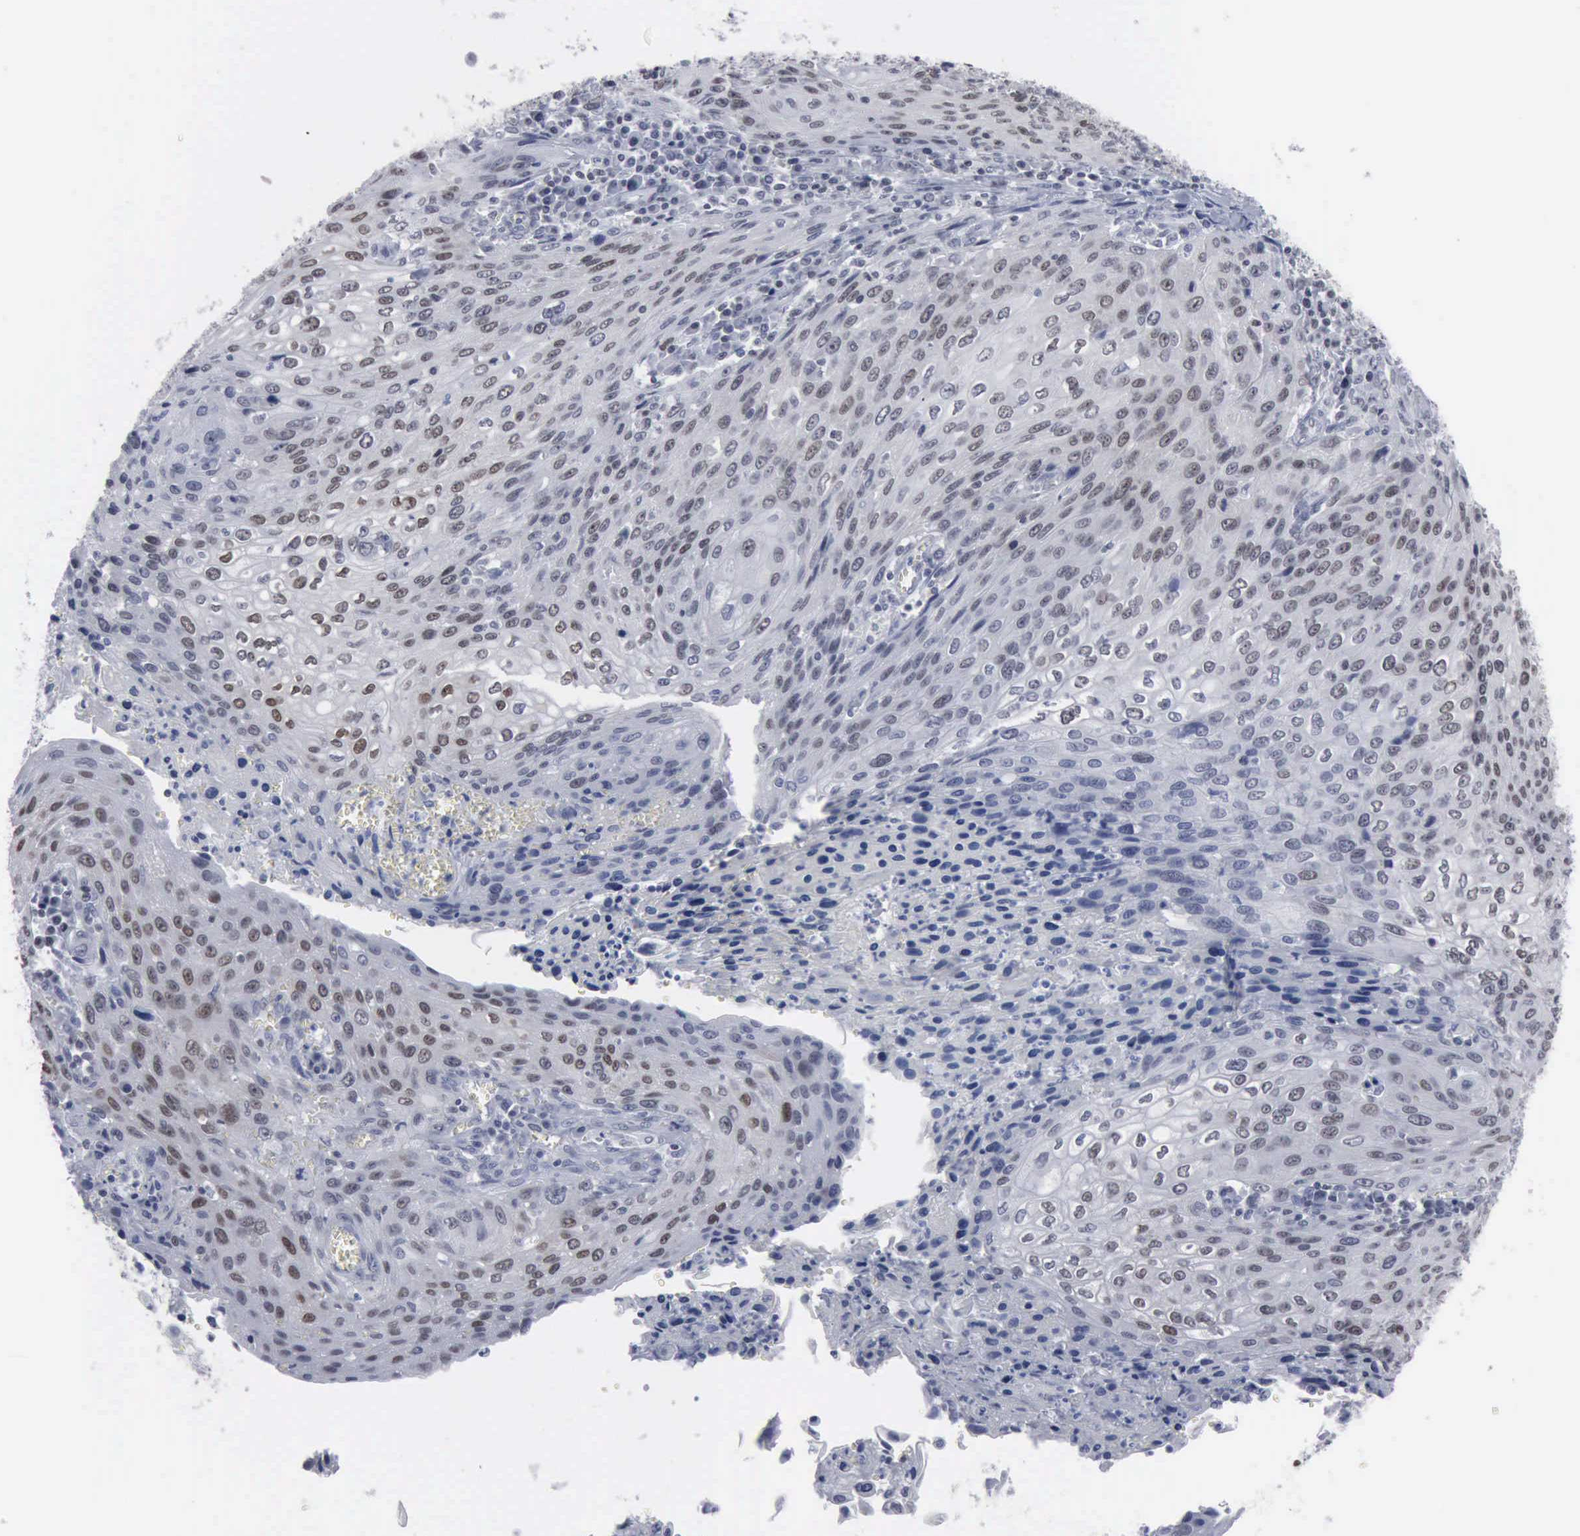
{"staining": {"intensity": "weak", "quantity": "25%-75%", "location": "nuclear"}, "tissue": "cervical cancer", "cell_type": "Tumor cells", "image_type": "cancer", "snomed": [{"axis": "morphology", "description": "Squamous cell carcinoma, NOS"}, {"axis": "topography", "description": "Cervix"}], "caption": "High-magnification brightfield microscopy of cervical cancer (squamous cell carcinoma) stained with DAB (3,3'-diaminobenzidine) (brown) and counterstained with hematoxylin (blue). tumor cells exhibit weak nuclear expression is present in about25%-75% of cells.", "gene": "XPA", "patient": {"sex": "female", "age": 32}}